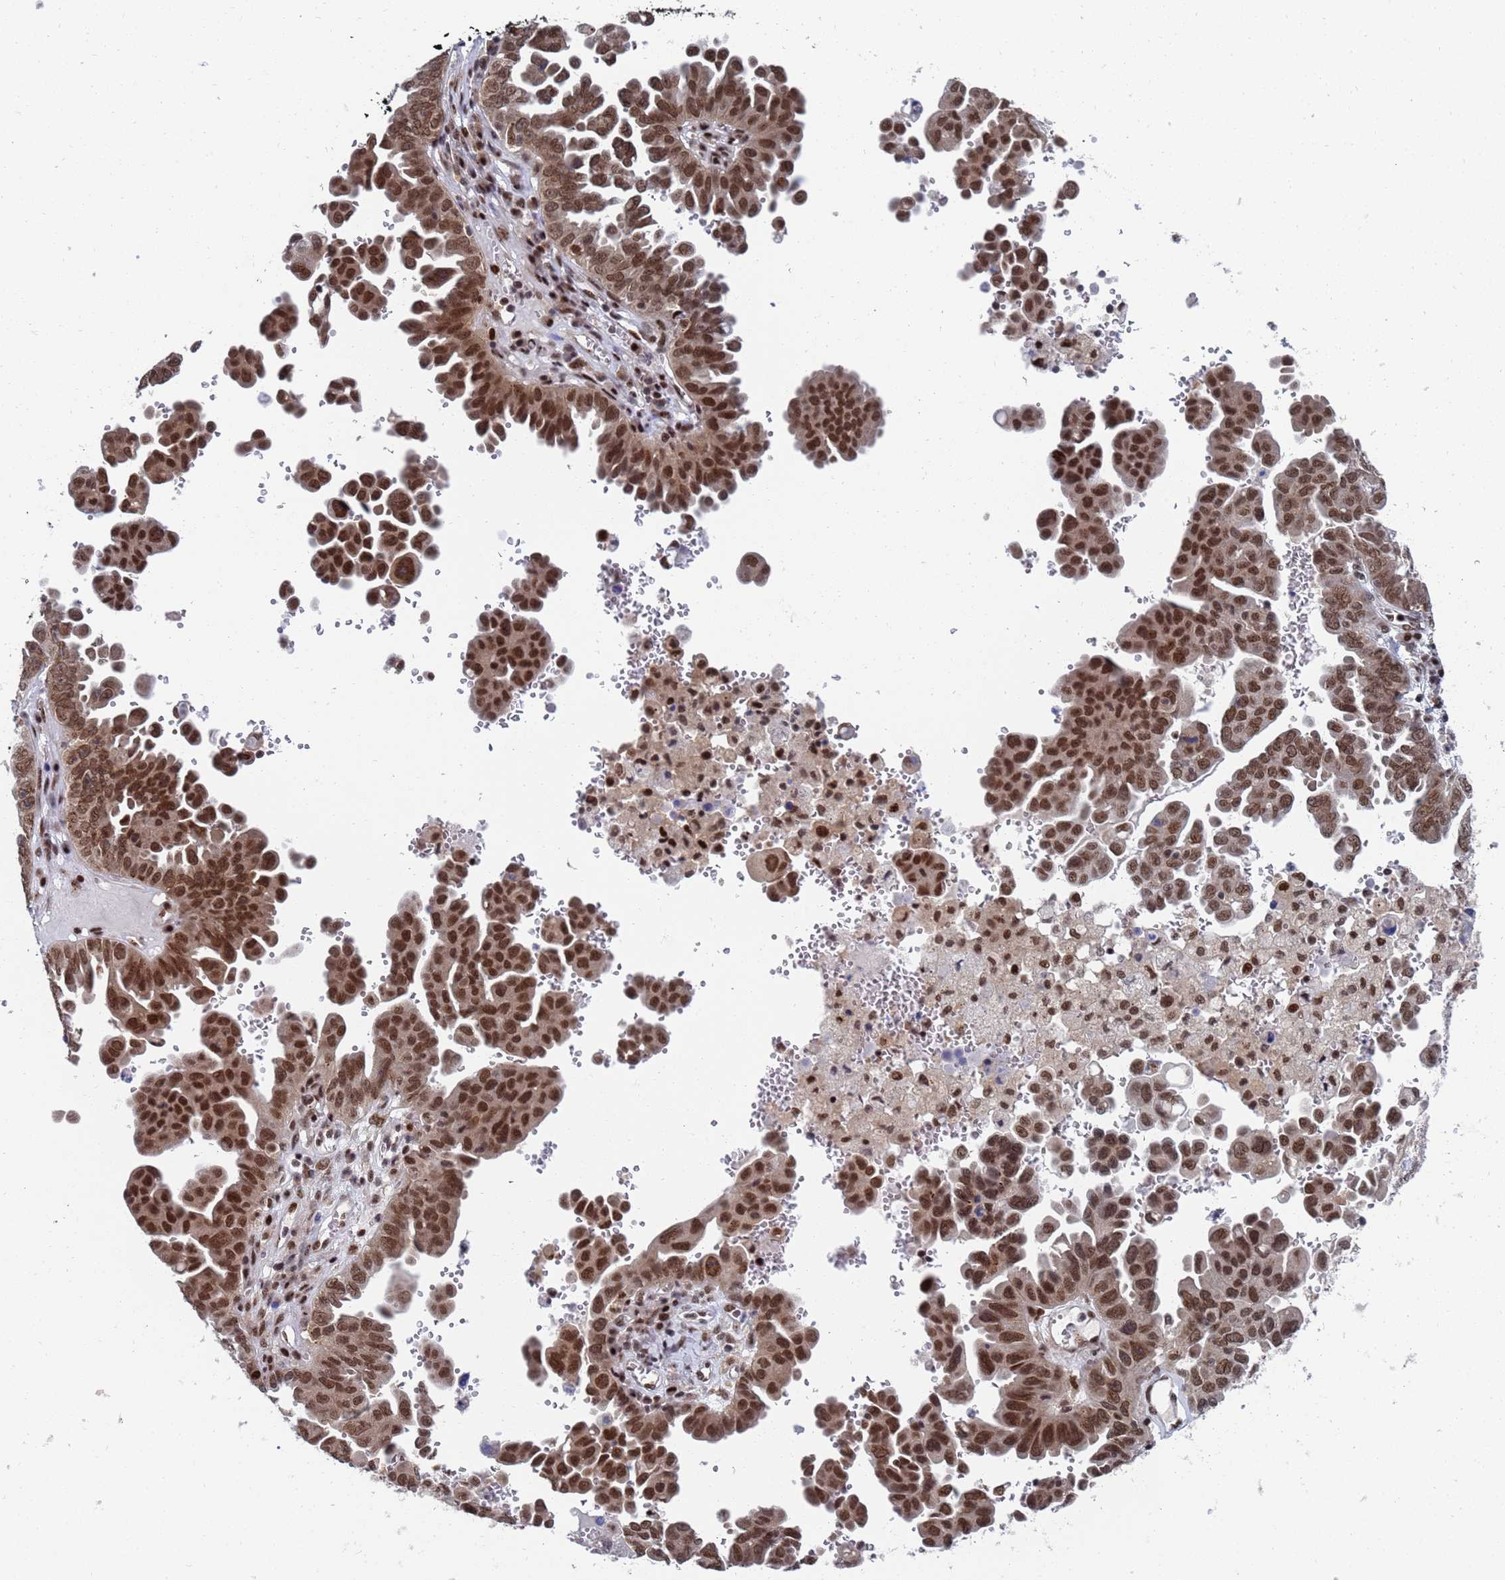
{"staining": {"intensity": "strong", "quantity": ">75%", "location": "nuclear"}, "tissue": "ovarian cancer", "cell_type": "Tumor cells", "image_type": "cancer", "snomed": [{"axis": "morphology", "description": "Carcinoma, endometroid"}, {"axis": "topography", "description": "Ovary"}], "caption": "Brown immunohistochemical staining in ovarian endometroid carcinoma demonstrates strong nuclear staining in about >75% of tumor cells.", "gene": "AP5Z1", "patient": {"sex": "female", "age": 62}}